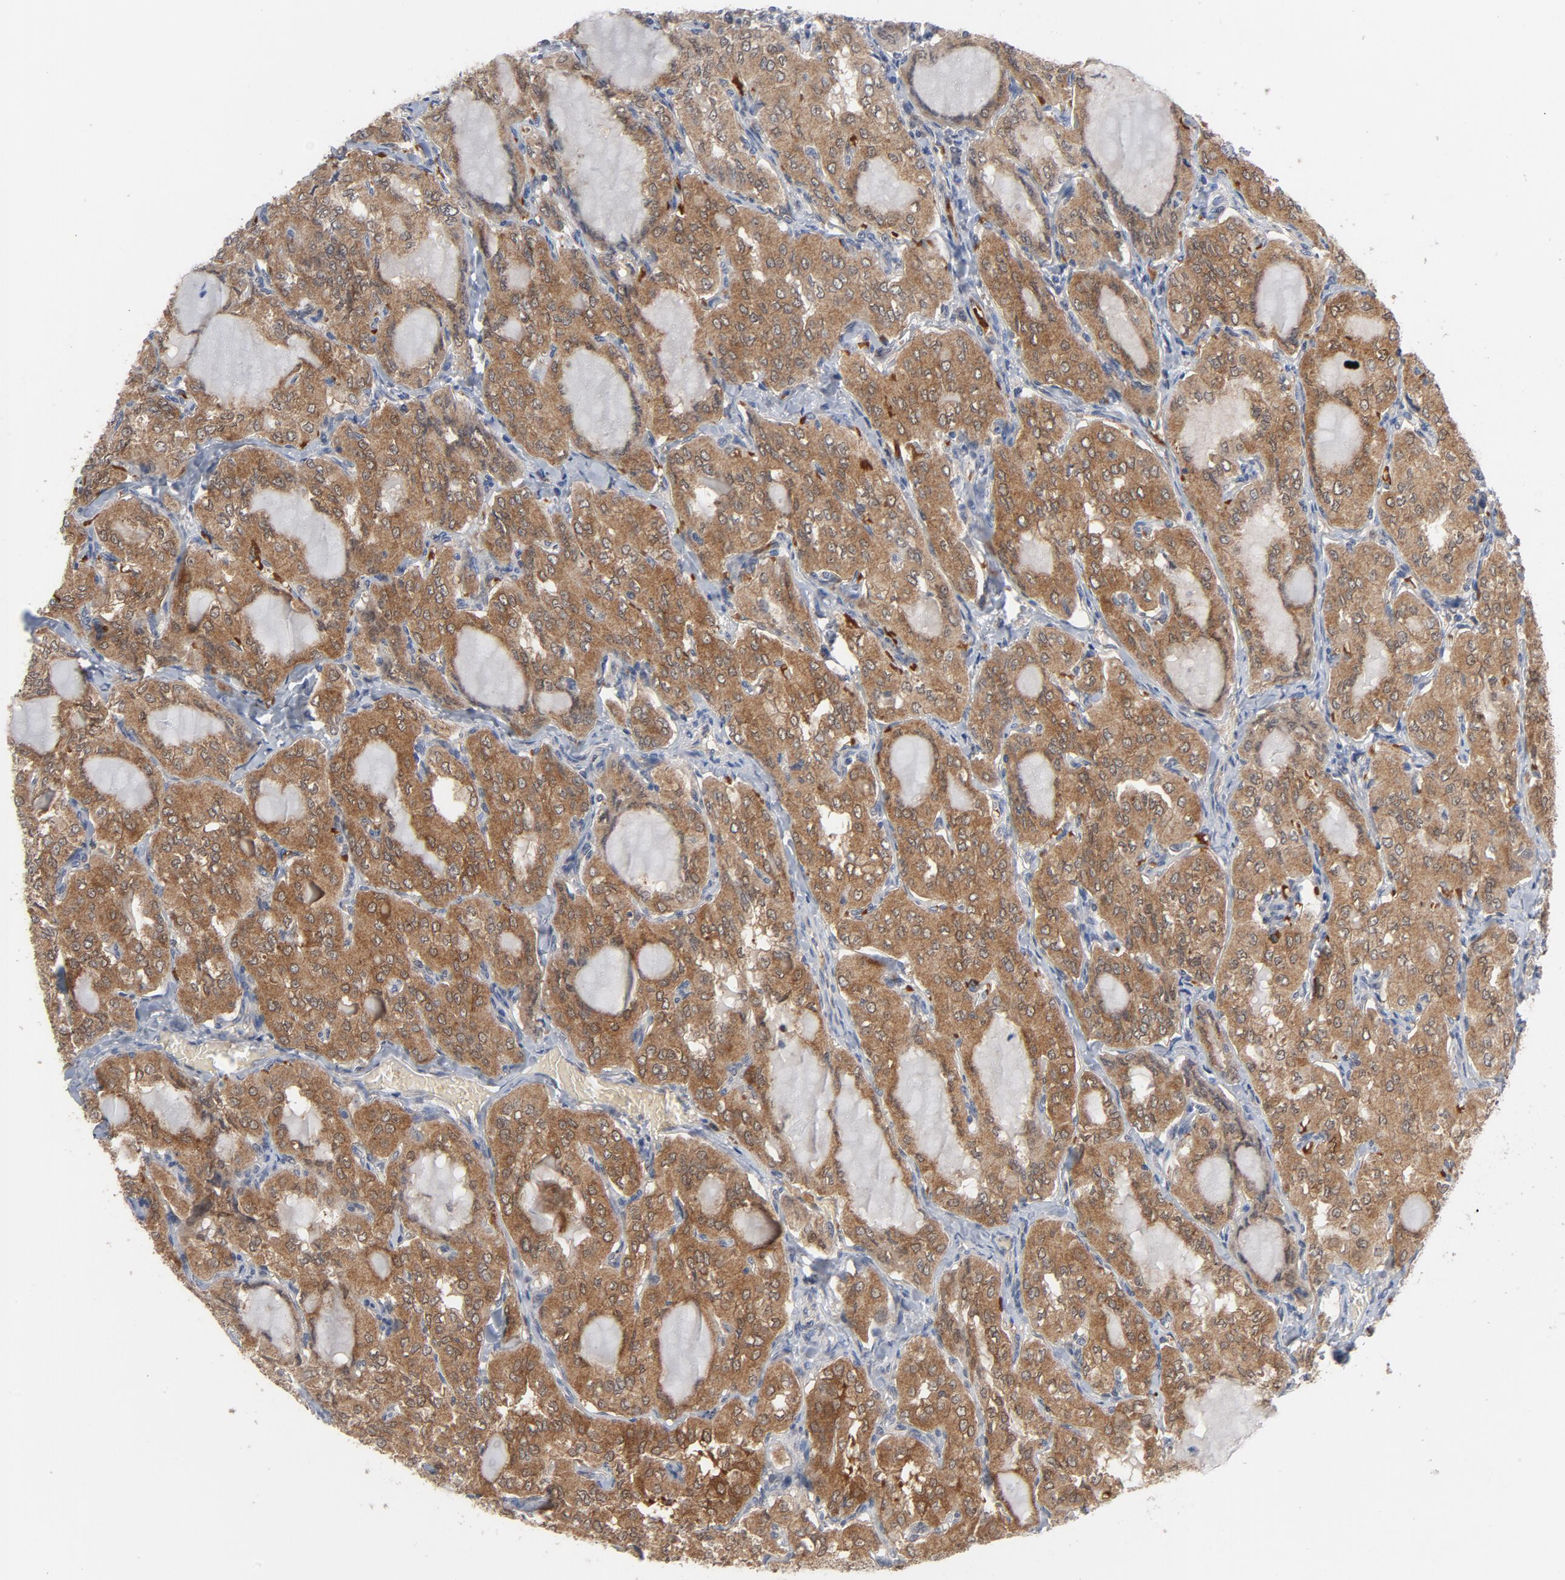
{"staining": {"intensity": "moderate", "quantity": ">75%", "location": "cytoplasmic/membranous"}, "tissue": "thyroid cancer", "cell_type": "Tumor cells", "image_type": "cancer", "snomed": [{"axis": "morphology", "description": "Papillary adenocarcinoma, NOS"}, {"axis": "topography", "description": "Thyroid gland"}], "caption": "IHC photomicrograph of papillary adenocarcinoma (thyroid) stained for a protein (brown), which displays medium levels of moderate cytoplasmic/membranous positivity in approximately >75% of tumor cells.", "gene": "PRDX1", "patient": {"sex": "male", "age": 20}}